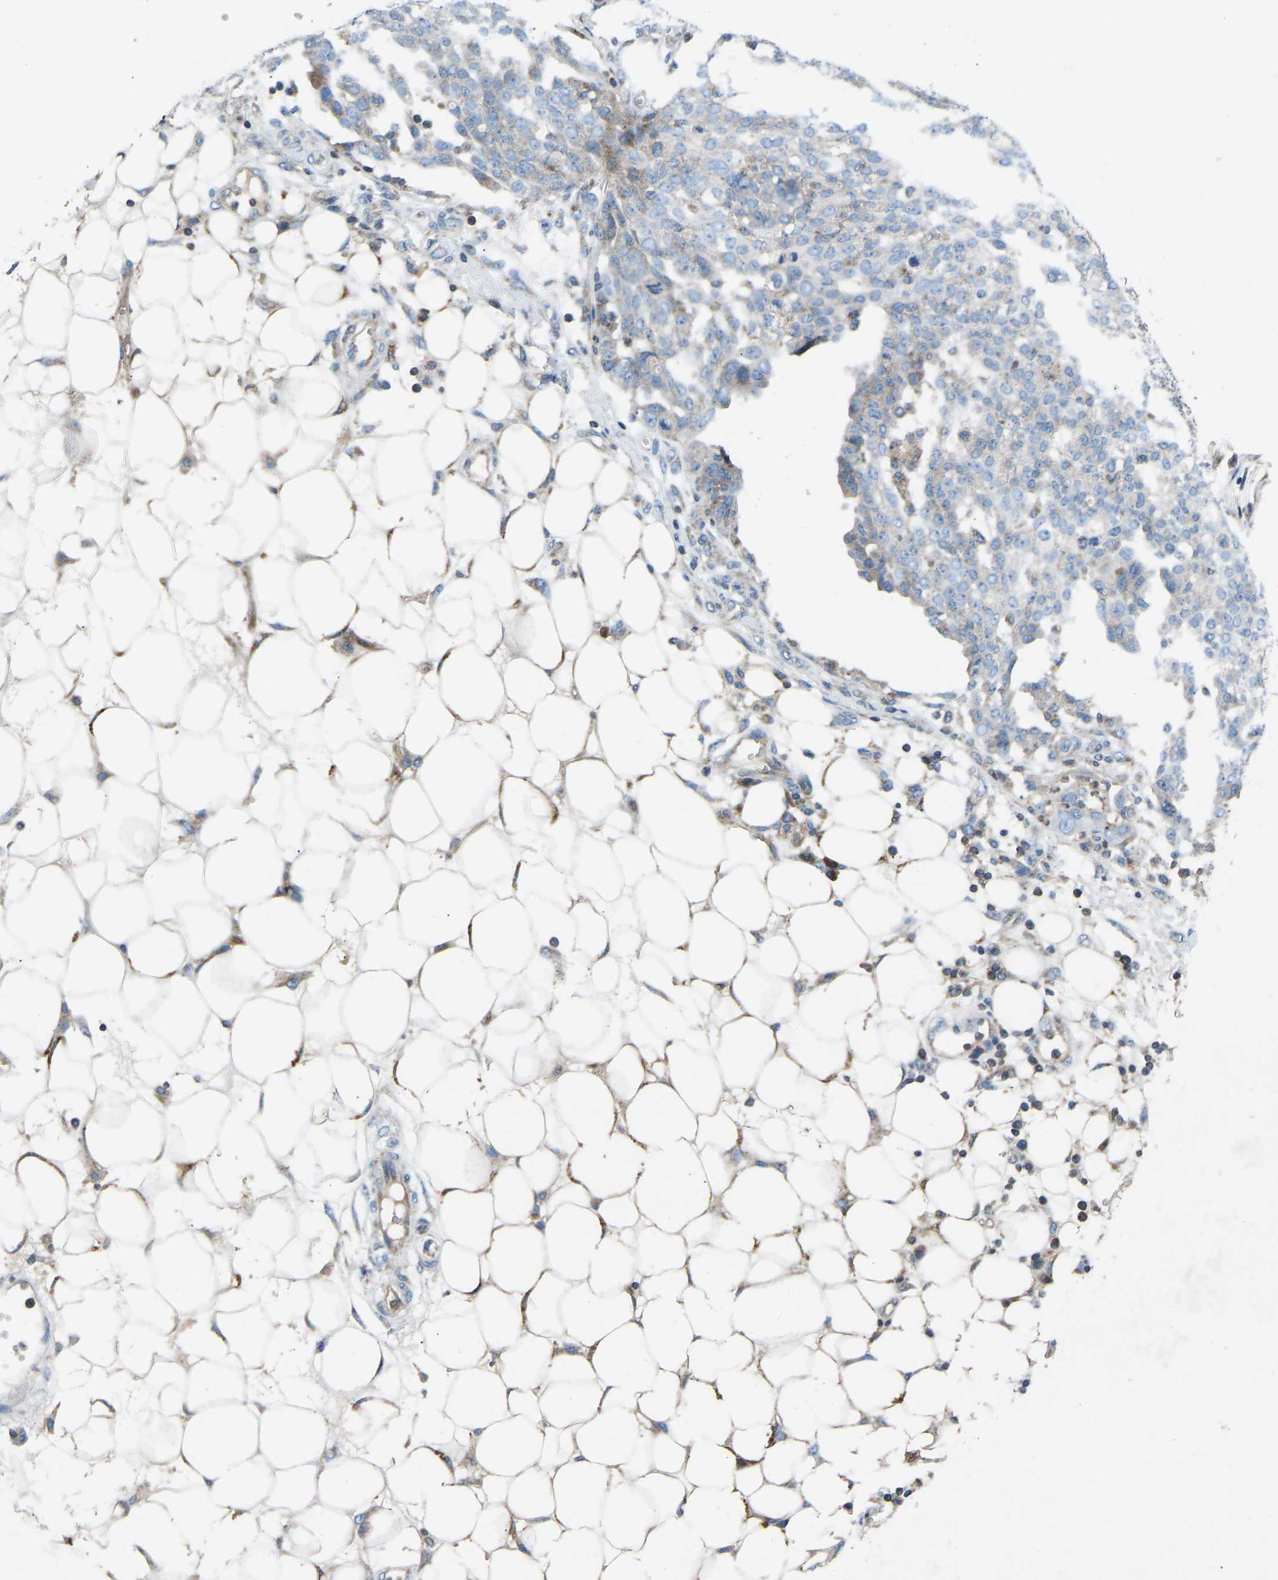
{"staining": {"intensity": "negative", "quantity": "none", "location": "none"}, "tissue": "ovarian cancer", "cell_type": "Tumor cells", "image_type": "cancer", "snomed": [{"axis": "morphology", "description": "Cystadenocarcinoma, serous, NOS"}, {"axis": "topography", "description": "Soft tissue"}, {"axis": "topography", "description": "Ovary"}], "caption": "Immunohistochemistry of human ovarian cancer (serous cystadenocarcinoma) exhibits no positivity in tumor cells.", "gene": "GRK6", "patient": {"sex": "female", "age": 57}}